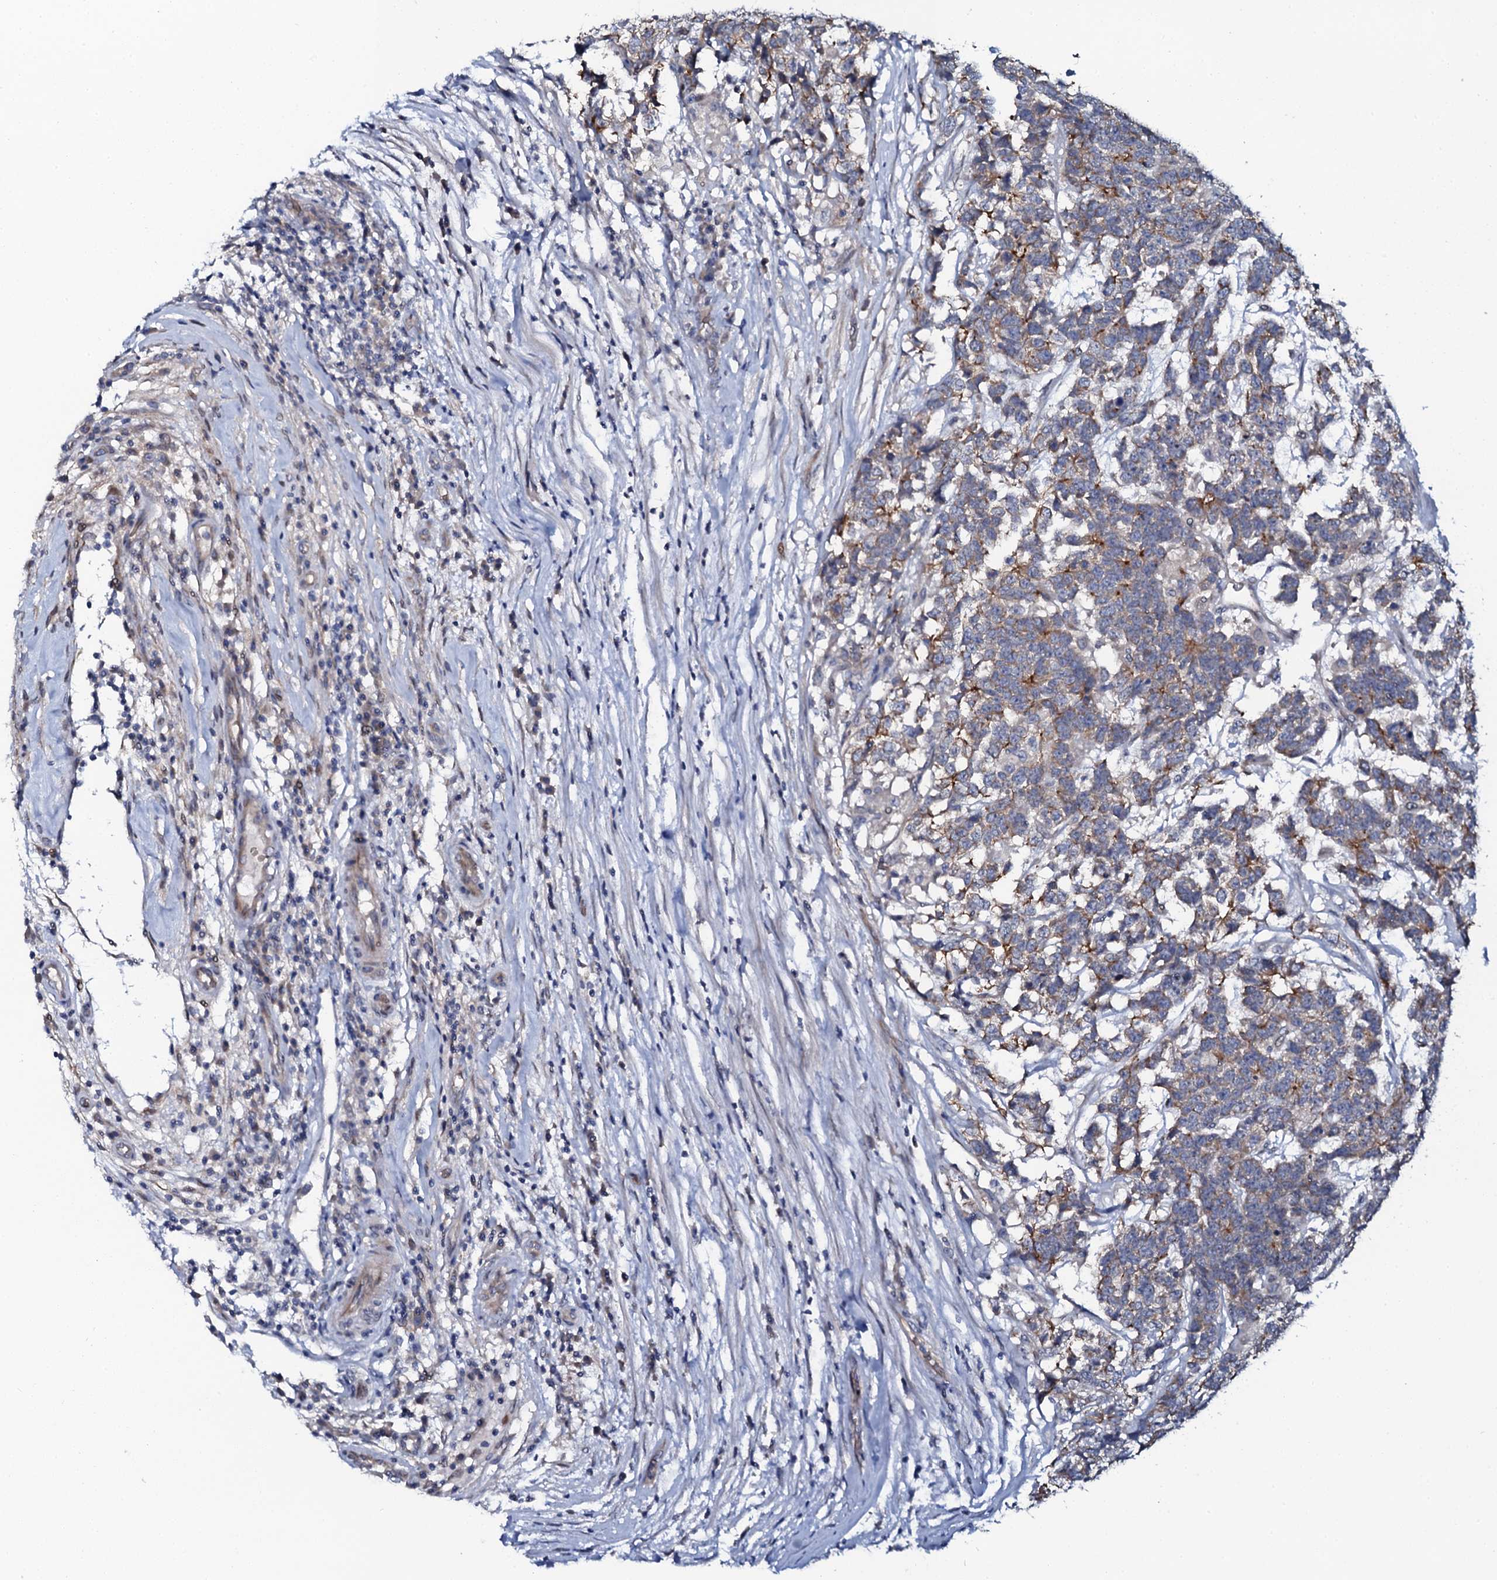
{"staining": {"intensity": "moderate", "quantity": "<25%", "location": "cytoplasmic/membranous"}, "tissue": "testis cancer", "cell_type": "Tumor cells", "image_type": "cancer", "snomed": [{"axis": "morphology", "description": "Carcinoma, Embryonal, NOS"}, {"axis": "topography", "description": "Testis"}], "caption": "Protein expression analysis of testis embryonal carcinoma demonstrates moderate cytoplasmic/membranous positivity in about <25% of tumor cells.", "gene": "C10orf88", "patient": {"sex": "male", "age": 26}}